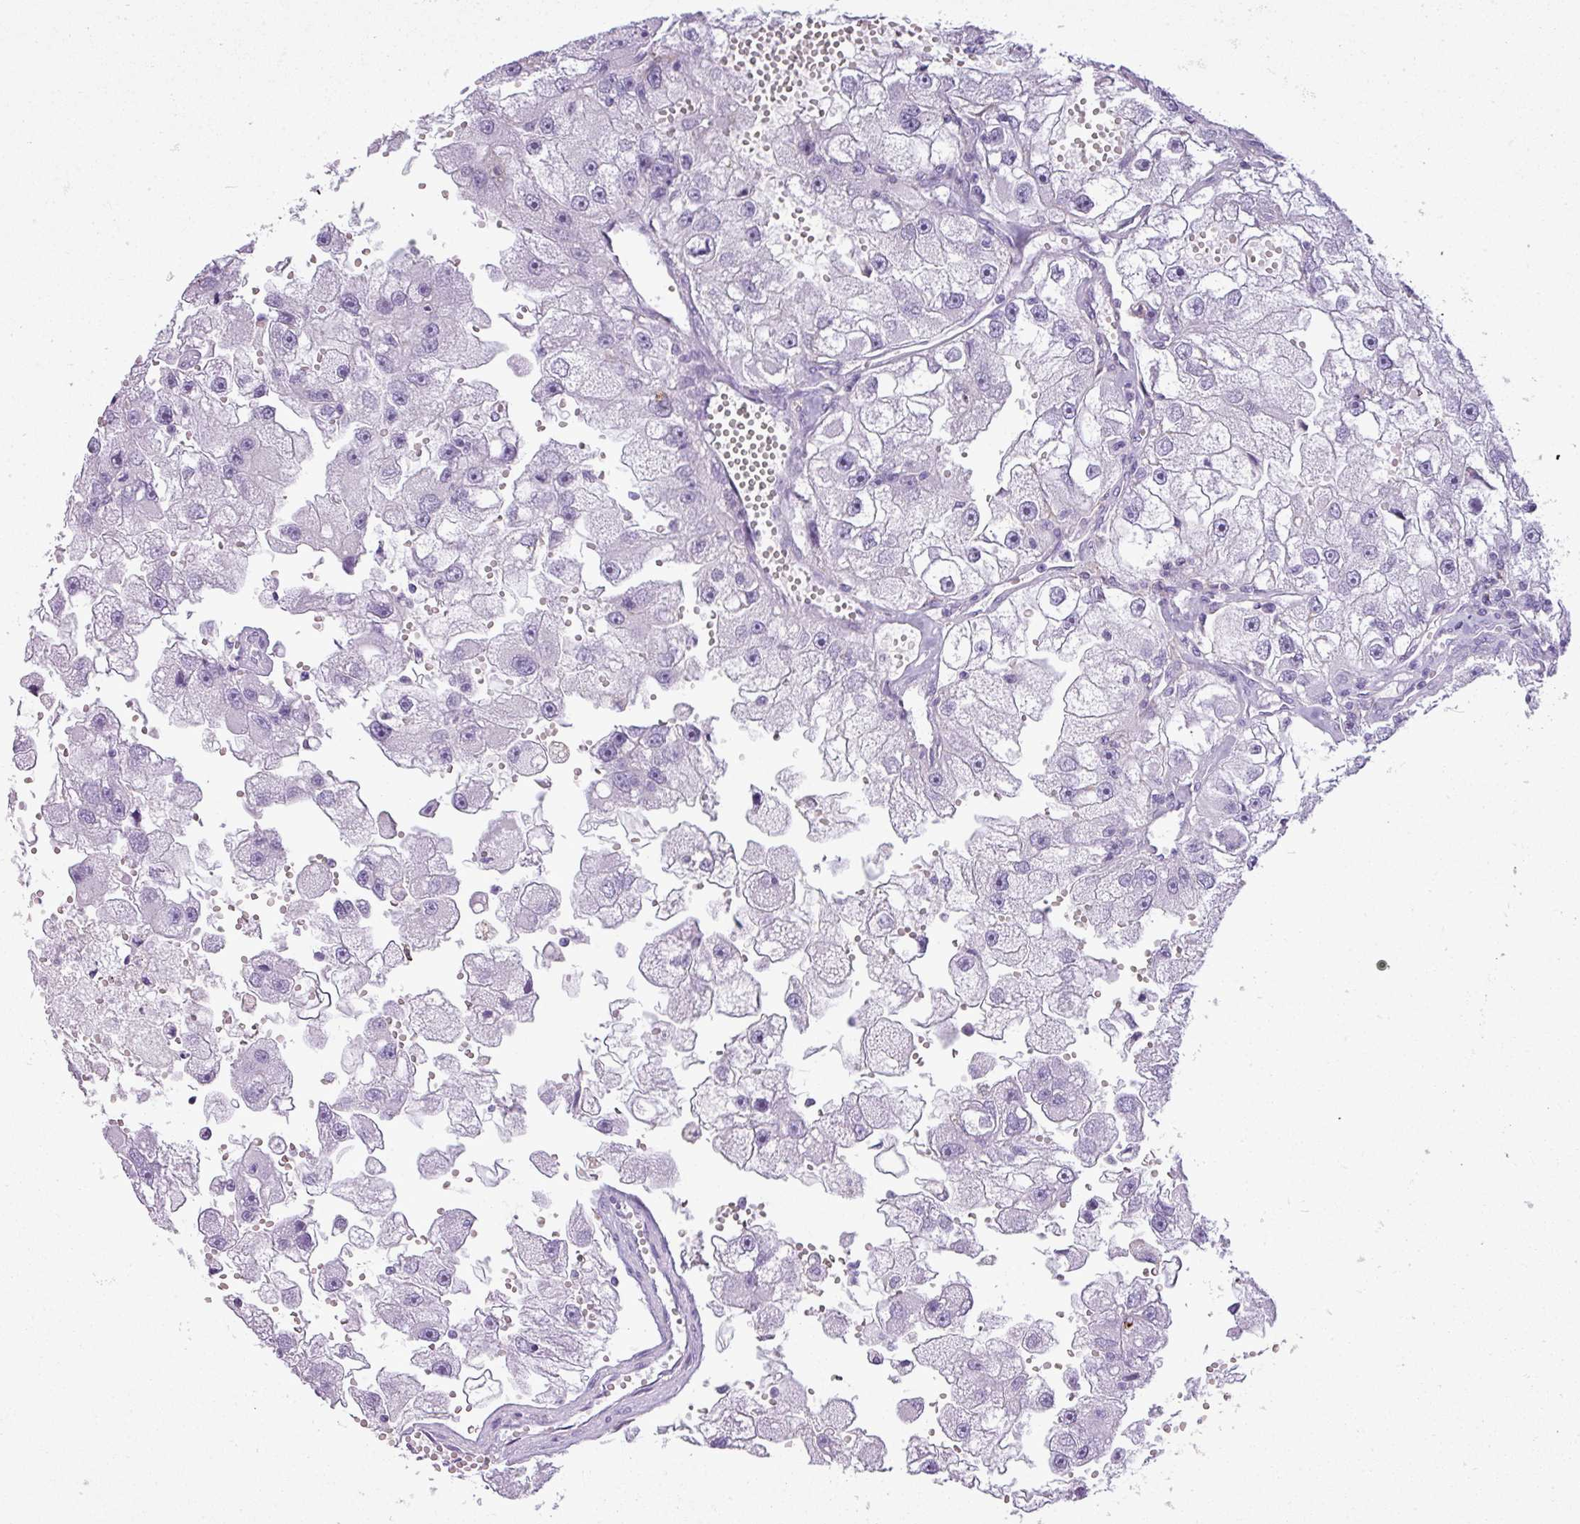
{"staining": {"intensity": "negative", "quantity": "none", "location": "none"}, "tissue": "renal cancer", "cell_type": "Tumor cells", "image_type": "cancer", "snomed": [{"axis": "morphology", "description": "Adenocarcinoma, NOS"}, {"axis": "topography", "description": "Kidney"}], "caption": "IHC of renal cancer (adenocarcinoma) exhibits no staining in tumor cells.", "gene": "RBMXL2", "patient": {"sex": "male", "age": 63}}